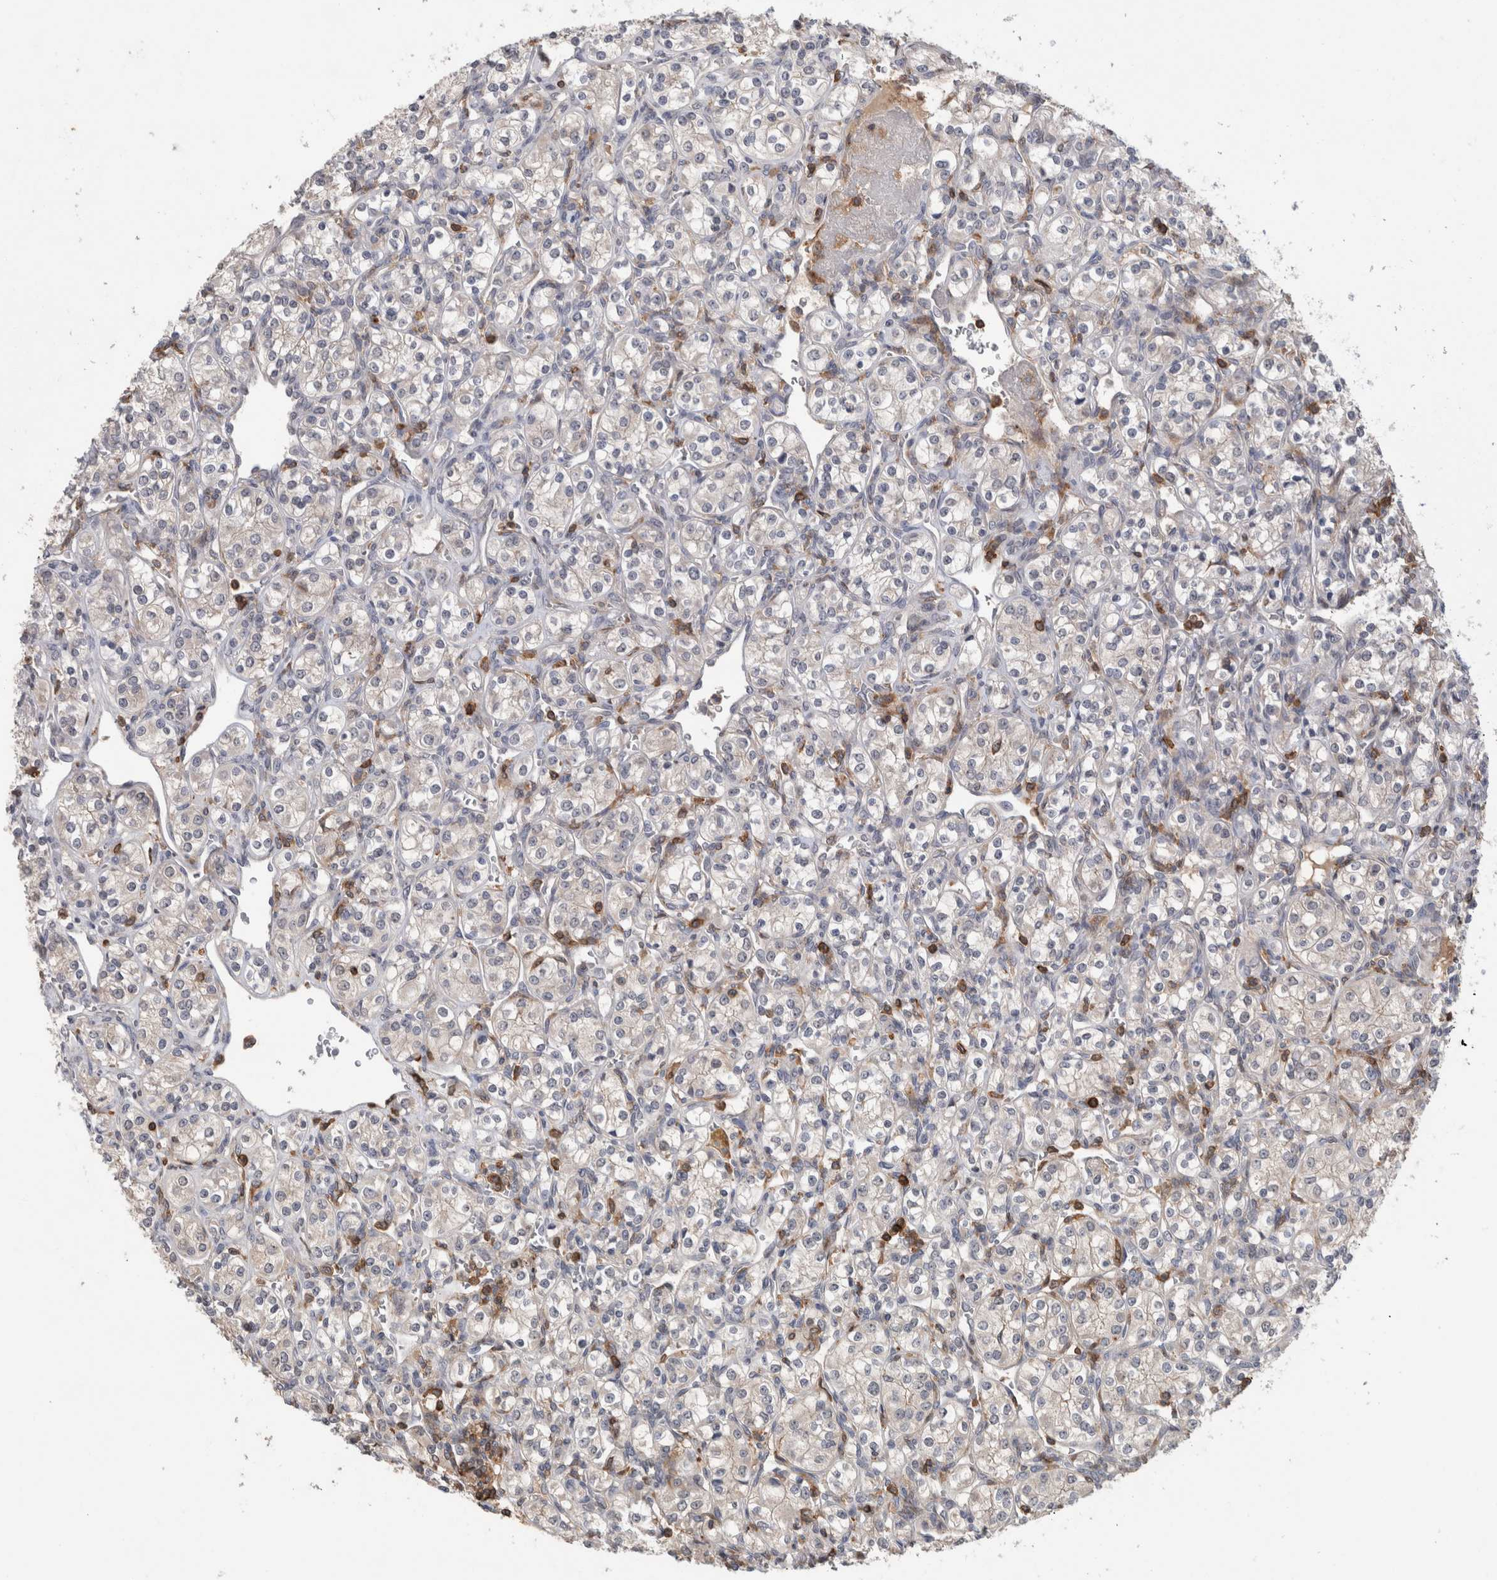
{"staining": {"intensity": "negative", "quantity": "none", "location": "none"}, "tissue": "renal cancer", "cell_type": "Tumor cells", "image_type": "cancer", "snomed": [{"axis": "morphology", "description": "Adenocarcinoma, NOS"}, {"axis": "topography", "description": "Kidney"}], "caption": "Tumor cells are negative for protein expression in human renal cancer.", "gene": "GFRA2", "patient": {"sex": "male", "age": 77}}